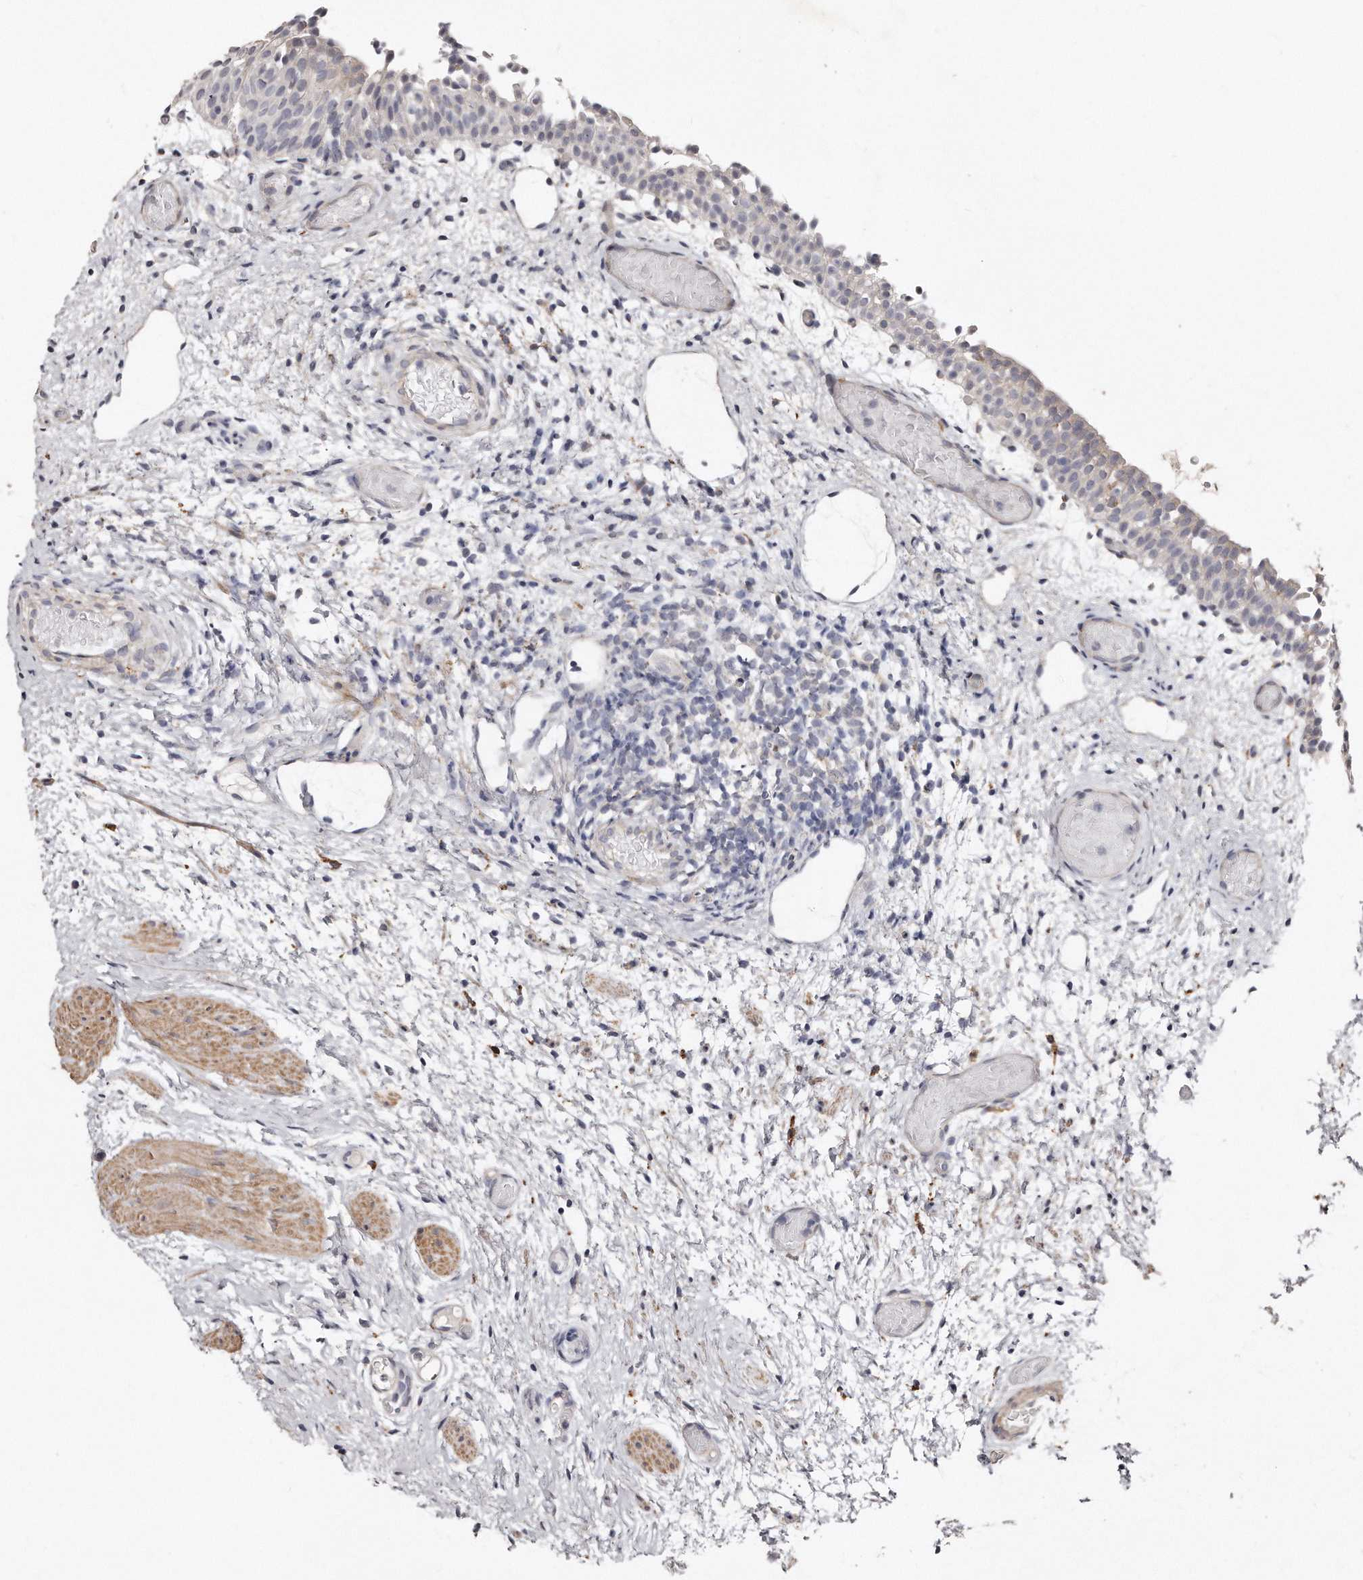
{"staining": {"intensity": "negative", "quantity": "none", "location": "none"}, "tissue": "urinary bladder", "cell_type": "Urothelial cells", "image_type": "normal", "snomed": [{"axis": "morphology", "description": "Normal tissue, NOS"}, {"axis": "topography", "description": "Urinary bladder"}], "caption": "Immunohistochemical staining of unremarkable human urinary bladder shows no significant staining in urothelial cells. Nuclei are stained in blue.", "gene": "LMOD1", "patient": {"sex": "male", "age": 1}}